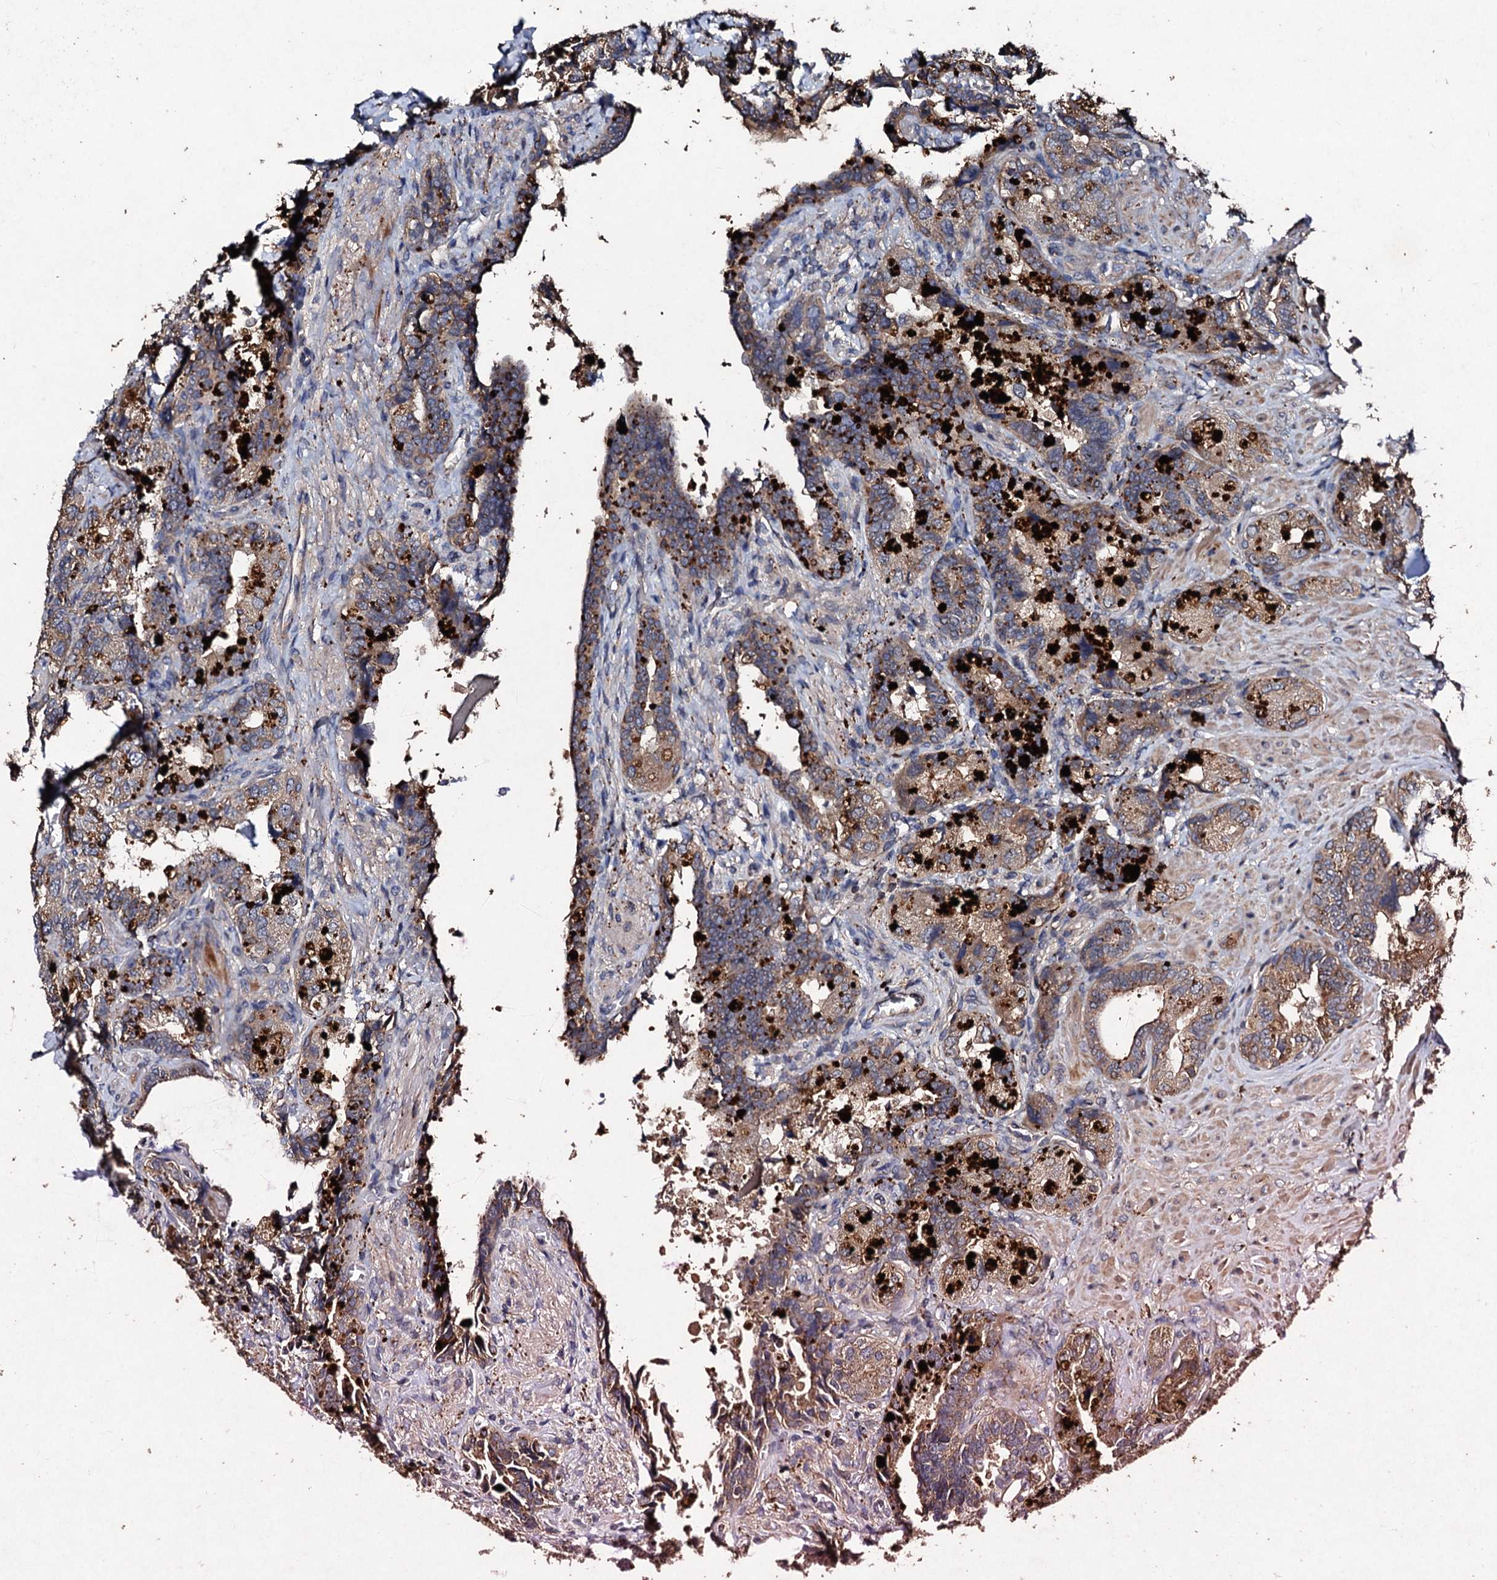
{"staining": {"intensity": "moderate", "quantity": ">75%", "location": "cytoplasmic/membranous"}, "tissue": "seminal vesicle", "cell_type": "Glandular cells", "image_type": "normal", "snomed": [{"axis": "morphology", "description": "Normal tissue, NOS"}, {"axis": "topography", "description": "Prostate and seminal vesicle, NOS"}, {"axis": "topography", "description": "Prostate"}, {"axis": "topography", "description": "Seminal veicle"}], "caption": "A brown stain highlights moderate cytoplasmic/membranous positivity of a protein in glandular cells of unremarkable human seminal vesicle. The protein of interest is stained brown, and the nuclei are stained in blue (DAB (3,3'-diaminobenzidine) IHC with brightfield microscopy, high magnification).", "gene": "KERA", "patient": {"sex": "male", "age": 67}}